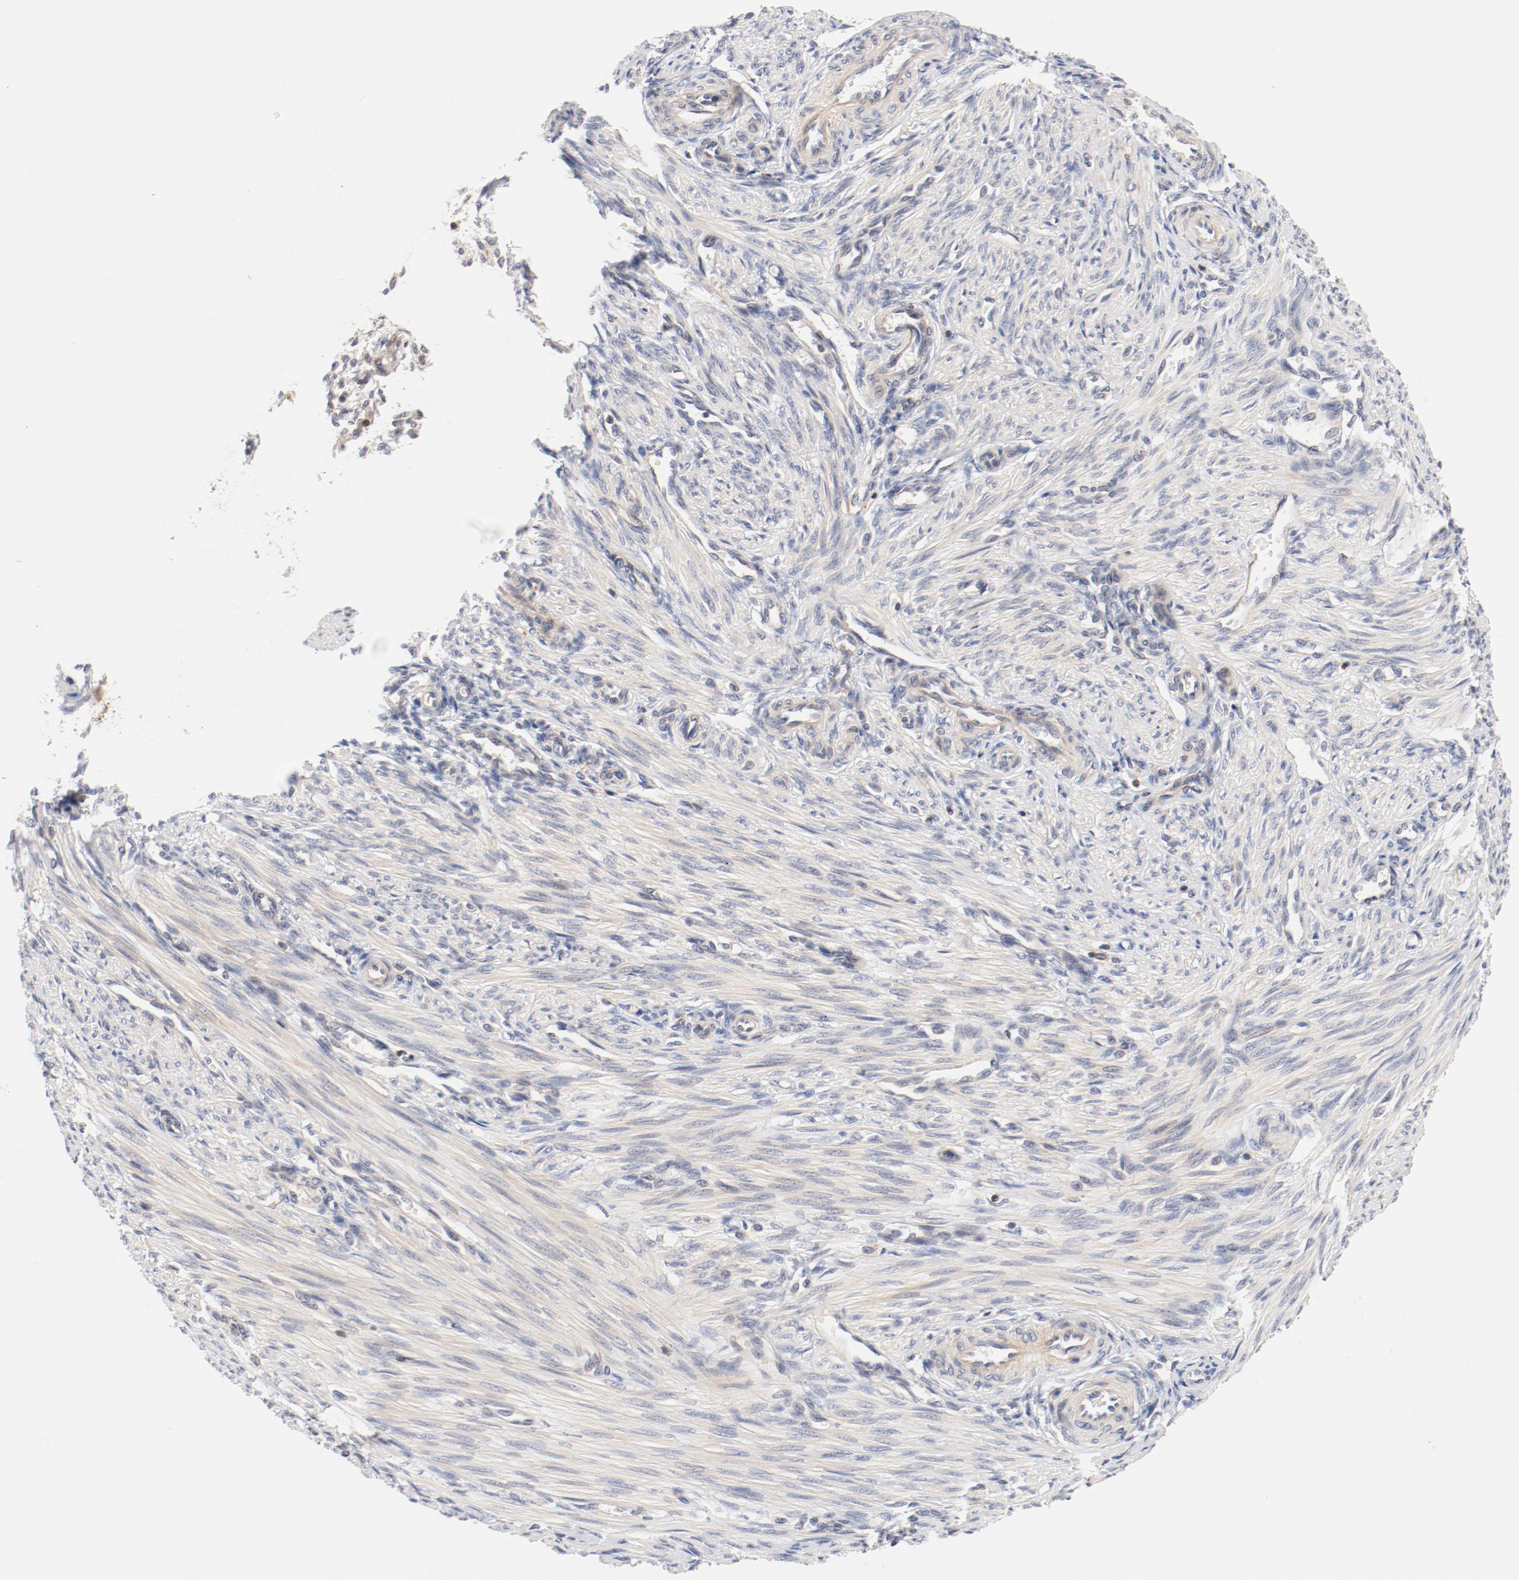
{"staining": {"intensity": "weak", "quantity": "<25%", "location": "cytoplasmic/membranous"}, "tissue": "endometrium", "cell_type": "Cells in endometrial stroma", "image_type": "normal", "snomed": [{"axis": "morphology", "description": "Normal tissue, NOS"}, {"axis": "topography", "description": "Endometrium"}], "caption": "Immunohistochemistry (IHC) photomicrograph of normal endometrium: human endometrium stained with DAB reveals no significant protein expression in cells in endometrial stroma.", "gene": "ZNF267", "patient": {"sex": "female", "age": 27}}